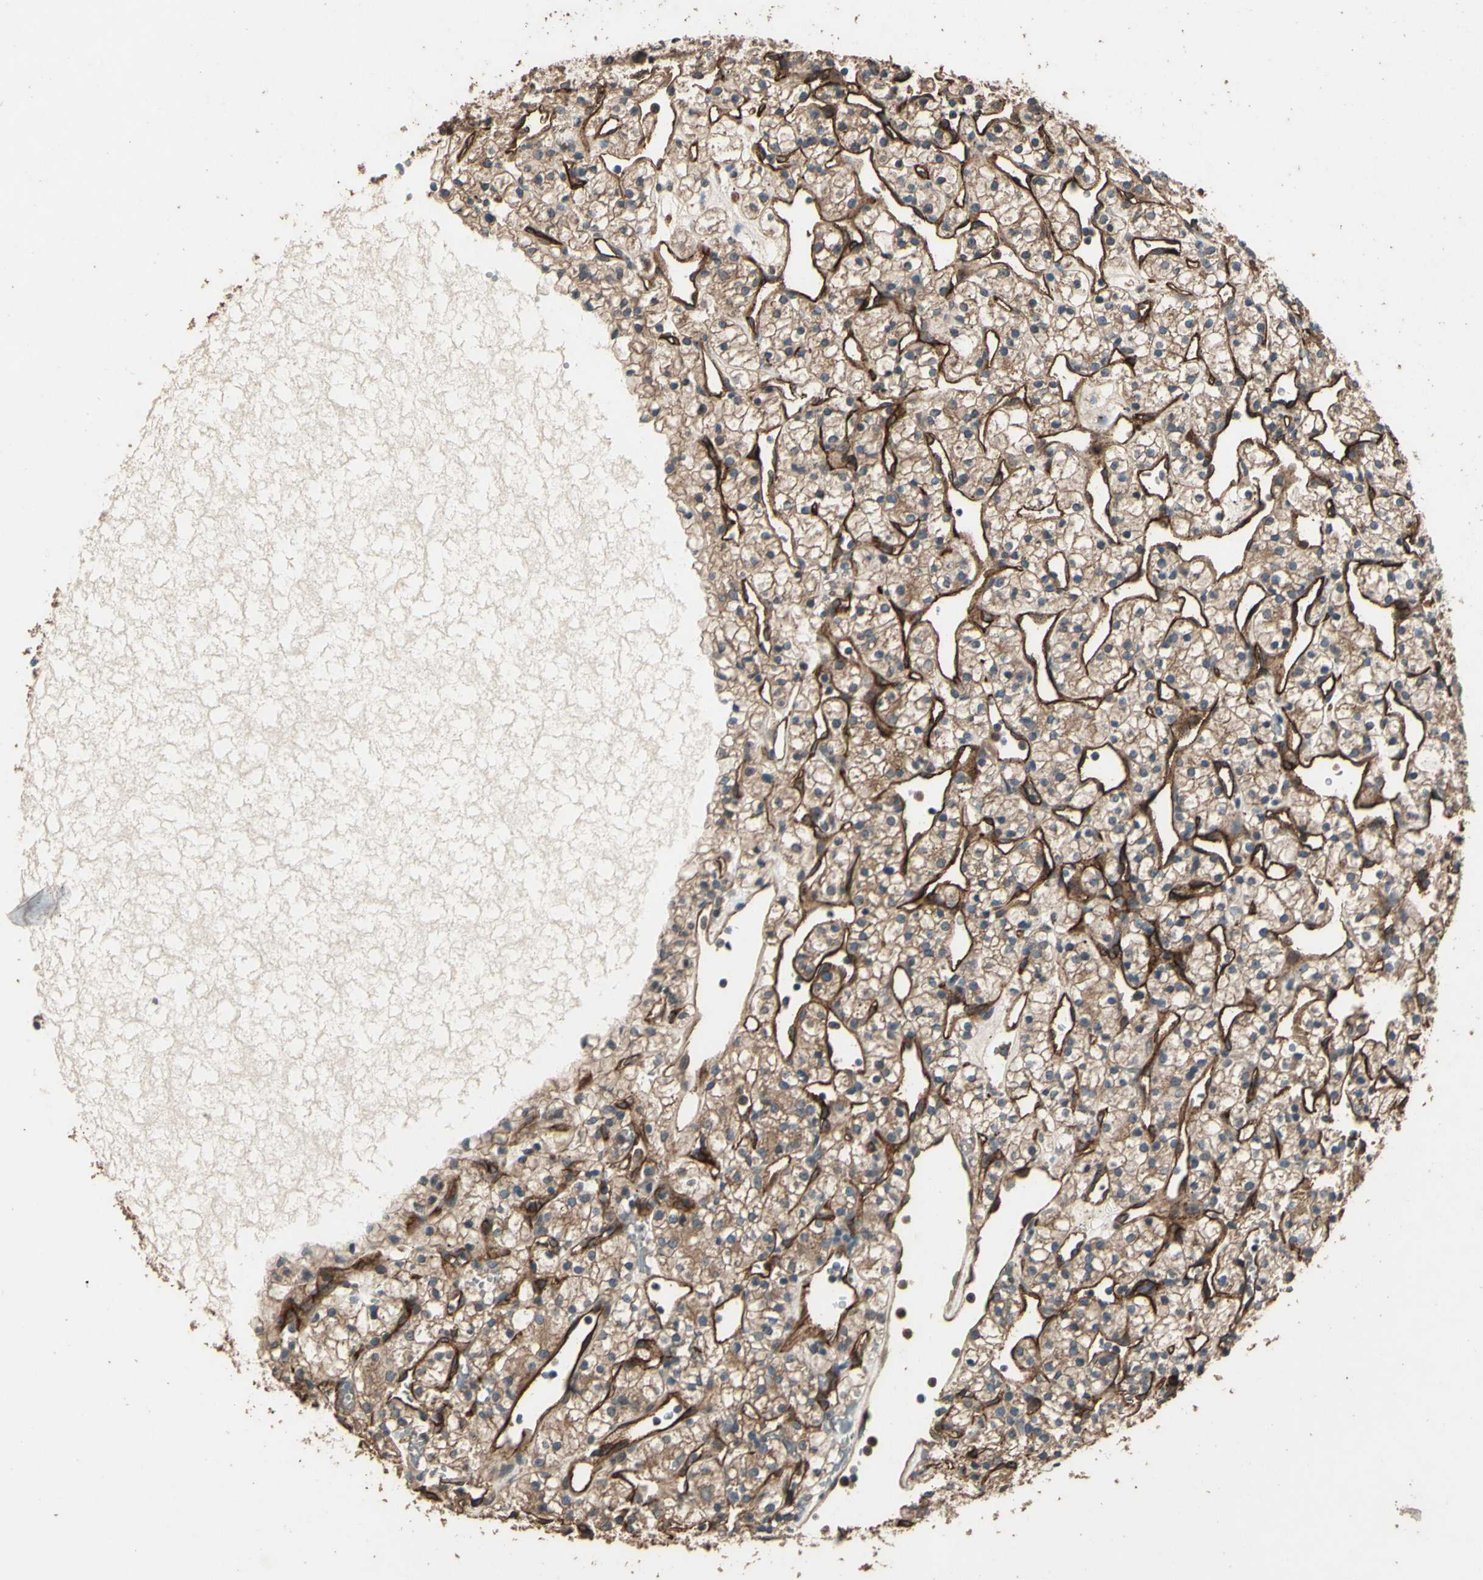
{"staining": {"intensity": "moderate", "quantity": "25%-75%", "location": "cytoplasmic/membranous"}, "tissue": "renal cancer", "cell_type": "Tumor cells", "image_type": "cancer", "snomed": [{"axis": "morphology", "description": "Adenocarcinoma, NOS"}, {"axis": "topography", "description": "Kidney"}], "caption": "Moderate cytoplasmic/membranous positivity is seen in approximately 25%-75% of tumor cells in adenocarcinoma (renal).", "gene": "TSPO", "patient": {"sex": "female", "age": 60}}